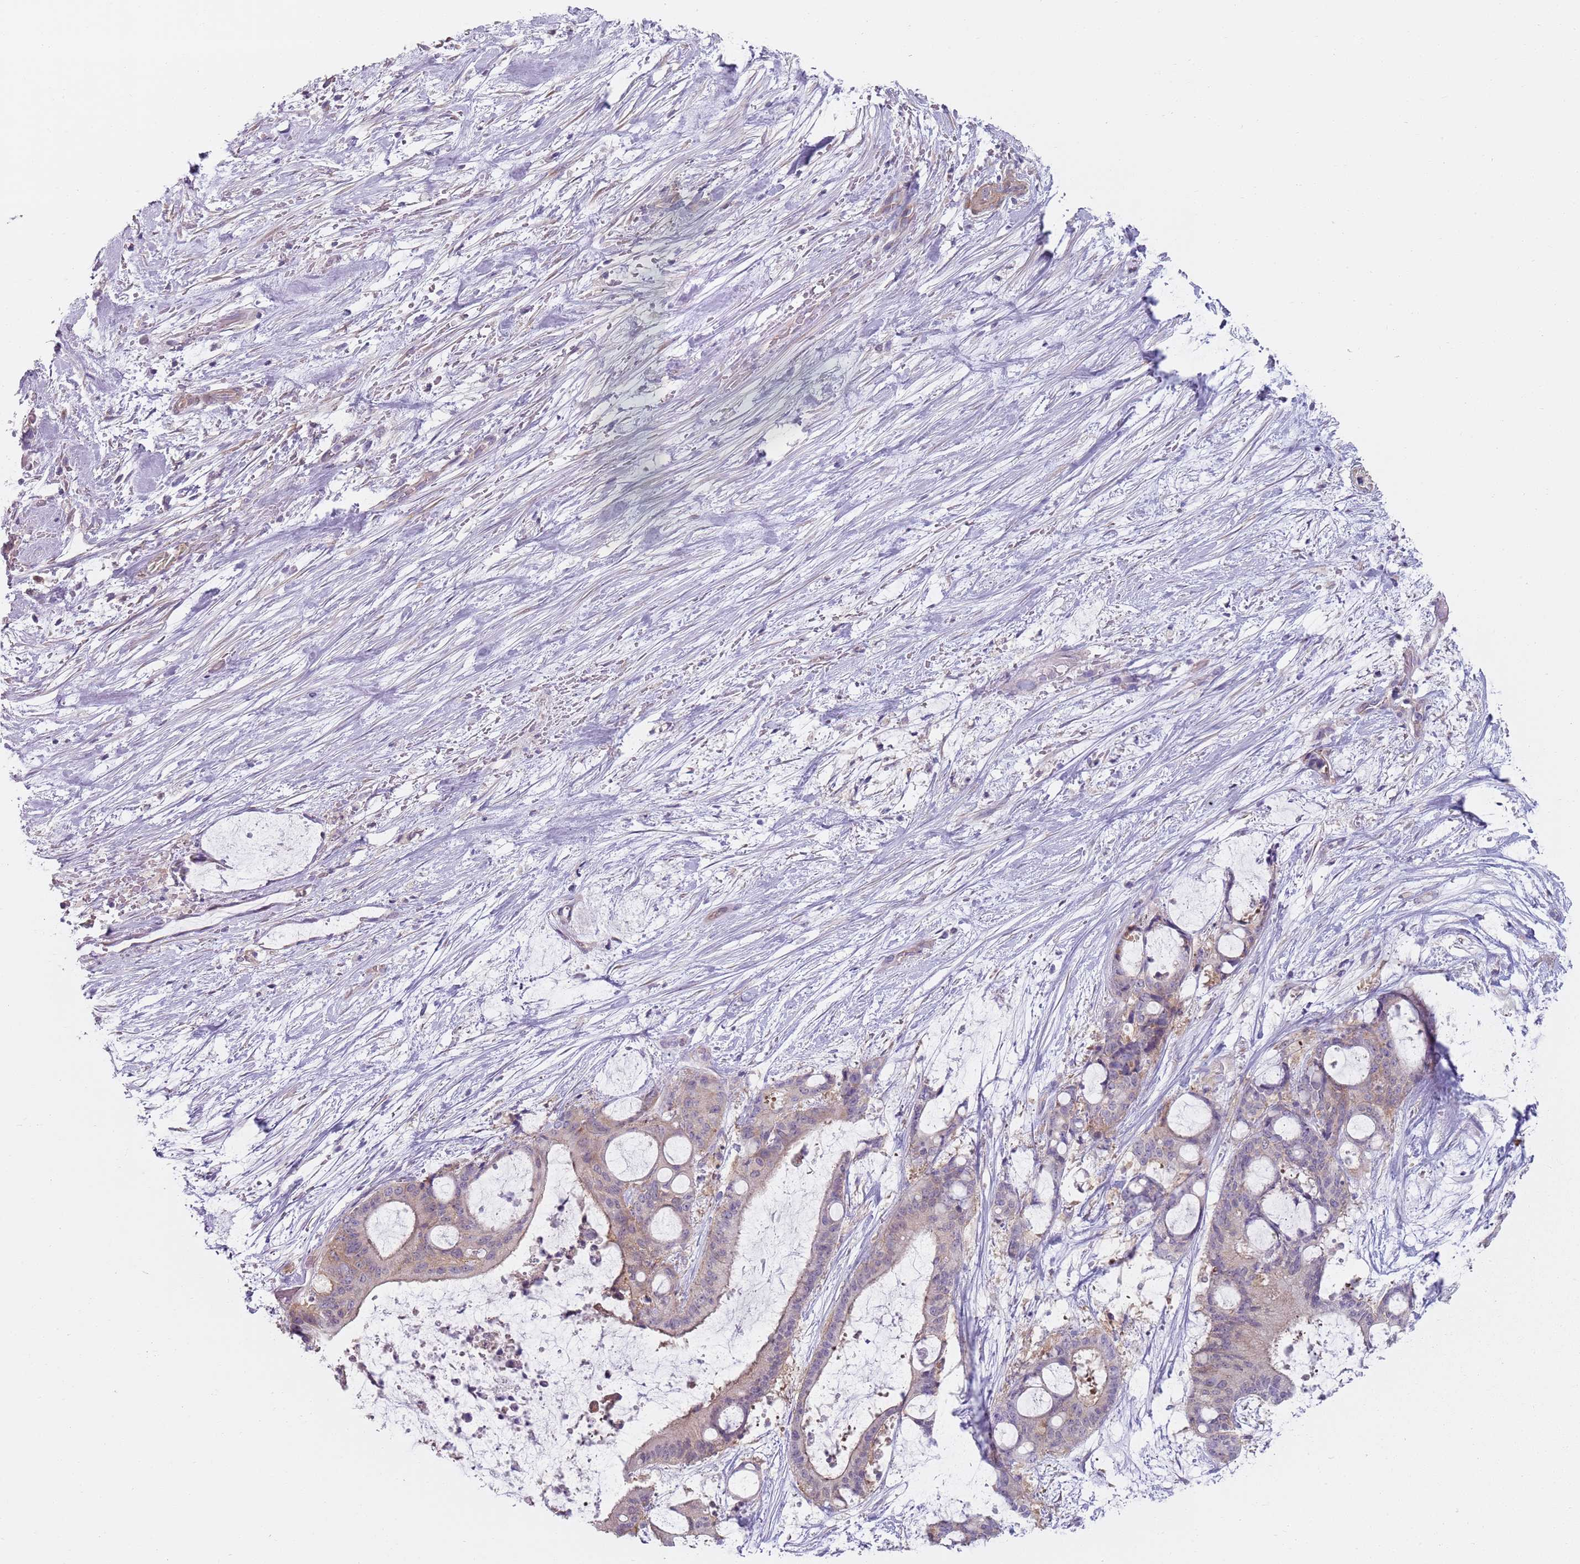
{"staining": {"intensity": "negative", "quantity": "none", "location": "none"}, "tissue": "liver cancer", "cell_type": "Tumor cells", "image_type": "cancer", "snomed": [{"axis": "morphology", "description": "Normal tissue, NOS"}, {"axis": "morphology", "description": "Cholangiocarcinoma"}, {"axis": "topography", "description": "Liver"}, {"axis": "topography", "description": "Peripheral nerve tissue"}], "caption": "Image shows no significant protein expression in tumor cells of liver cholangiocarcinoma.", "gene": "SLC26A6", "patient": {"sex": "female", "age": 73}}